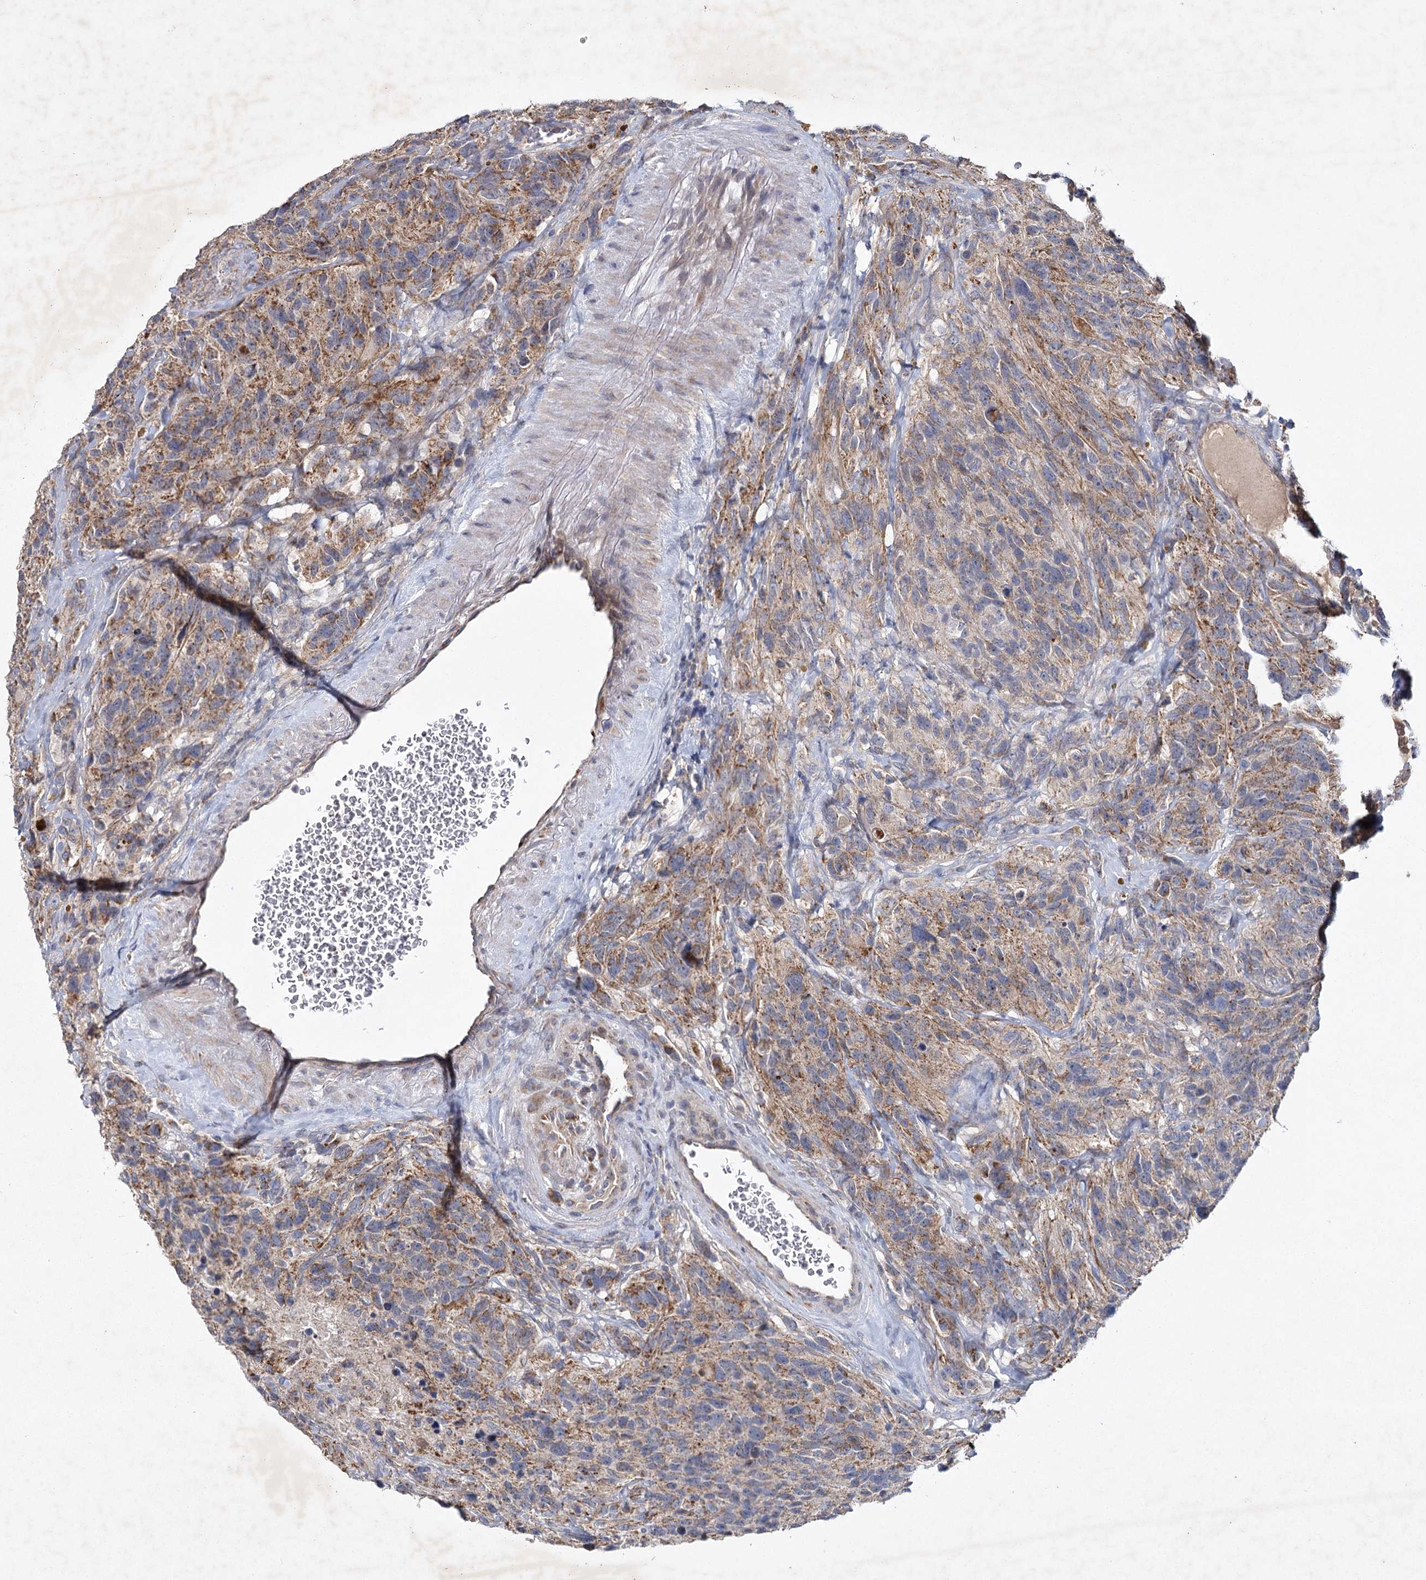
{"staining": {"intensity": "moderate", "quantity": ">75%", "location": "cytoplasmic/membranous"}, "tissue": "glioma", "cell_type": "Tumor cells", "image_type": "cancer", "snomed": [{"axis": "morphology", "description": "Glioma, malignant, High grade"}, {"axis": "topography", "description": "Brain"}], "caption": "Immunohistochemical staining of human malignant glioma (high-grade) displays medium levels of moderate cytoplasmic/membranous staining in approximately >75% of tumor cells.", "gene": "MRPL44", "patient": {"sex": "male", "age": 69}}